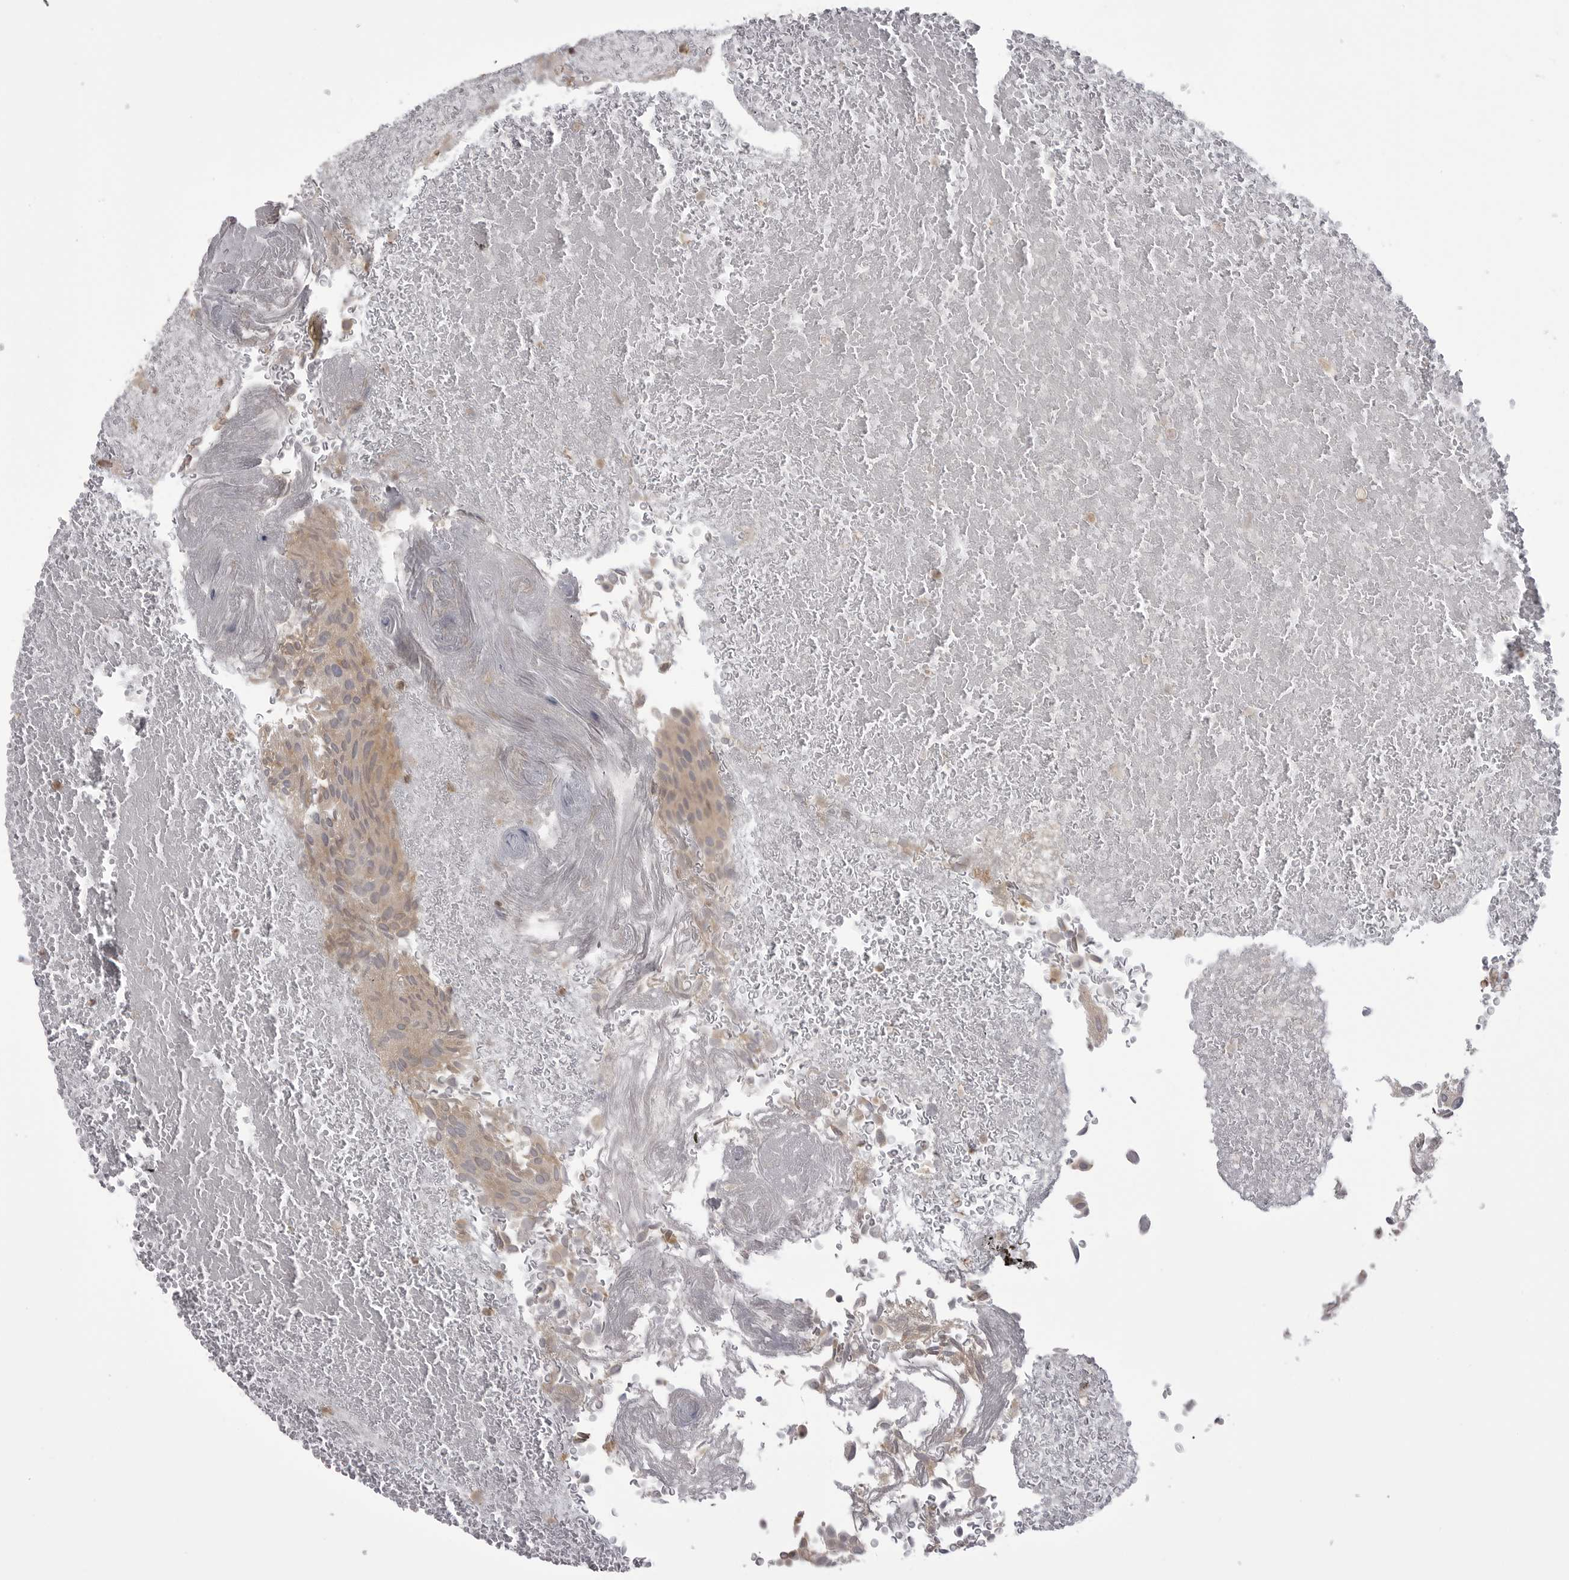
{"staining": {"intensity": "weak", "quantity": ">75%", "location": "cytoplasmic/membranous"}, "tissue": "urothelial cancer", "cell_type": "Tumor cells", "image_type": "cancer", "snomed": [{"axis": "morphology", "description": "Urothelial carcinoma, Low grade"}, {"axis": "topography", "description": "Urinary bladder"}], "caption": "Urothelial cancer stained for a protein (brown) demonstrates weak cytoplasmic/membranous positive positivity in approximately >75% of tumor cells.", "gene": "PTK2B", "patient": {"sex": "male", "age": 78}}